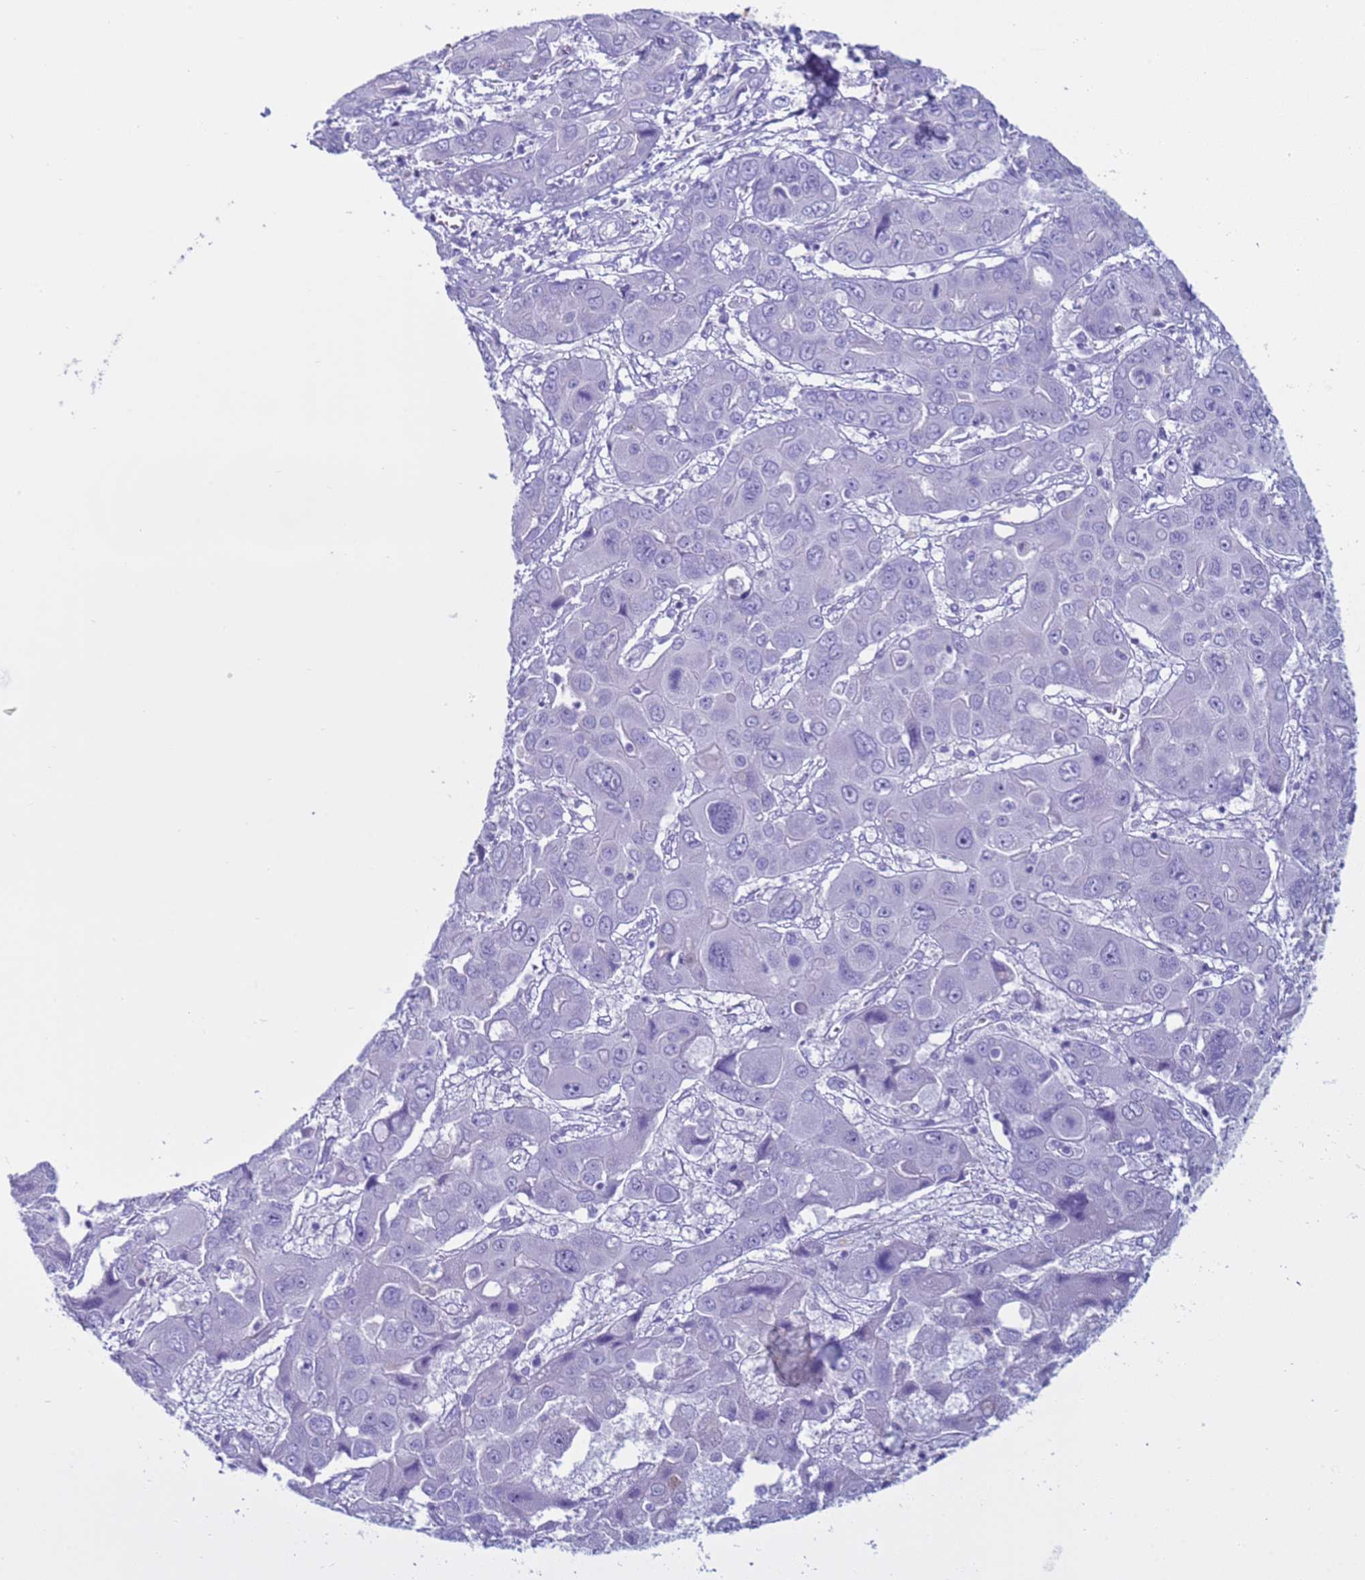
{"staining": {"intensity": "negative", "quantity": "none", "location": "none"}, "tissue": "liver cancer", "cell_type": "Tumor cells", "image_type": "cancer", "snomed": [{"axis": "morphology", "description": "Cholangiocarcinoma"}, {"axis": "topography", "description": "Liver"}], "caption": "An IHC micrograph of cholangiocarcinoma (liver) is shown. There is no staining in tumor cells of cholangiocarcinoma (liver). (DAB (3,3'-diaminobenzidine) immunohistochemistry visualized using brightfield microscopy, high magnification).", "gene": "CST4", "patient": {"sex": "male", "age": 67}}